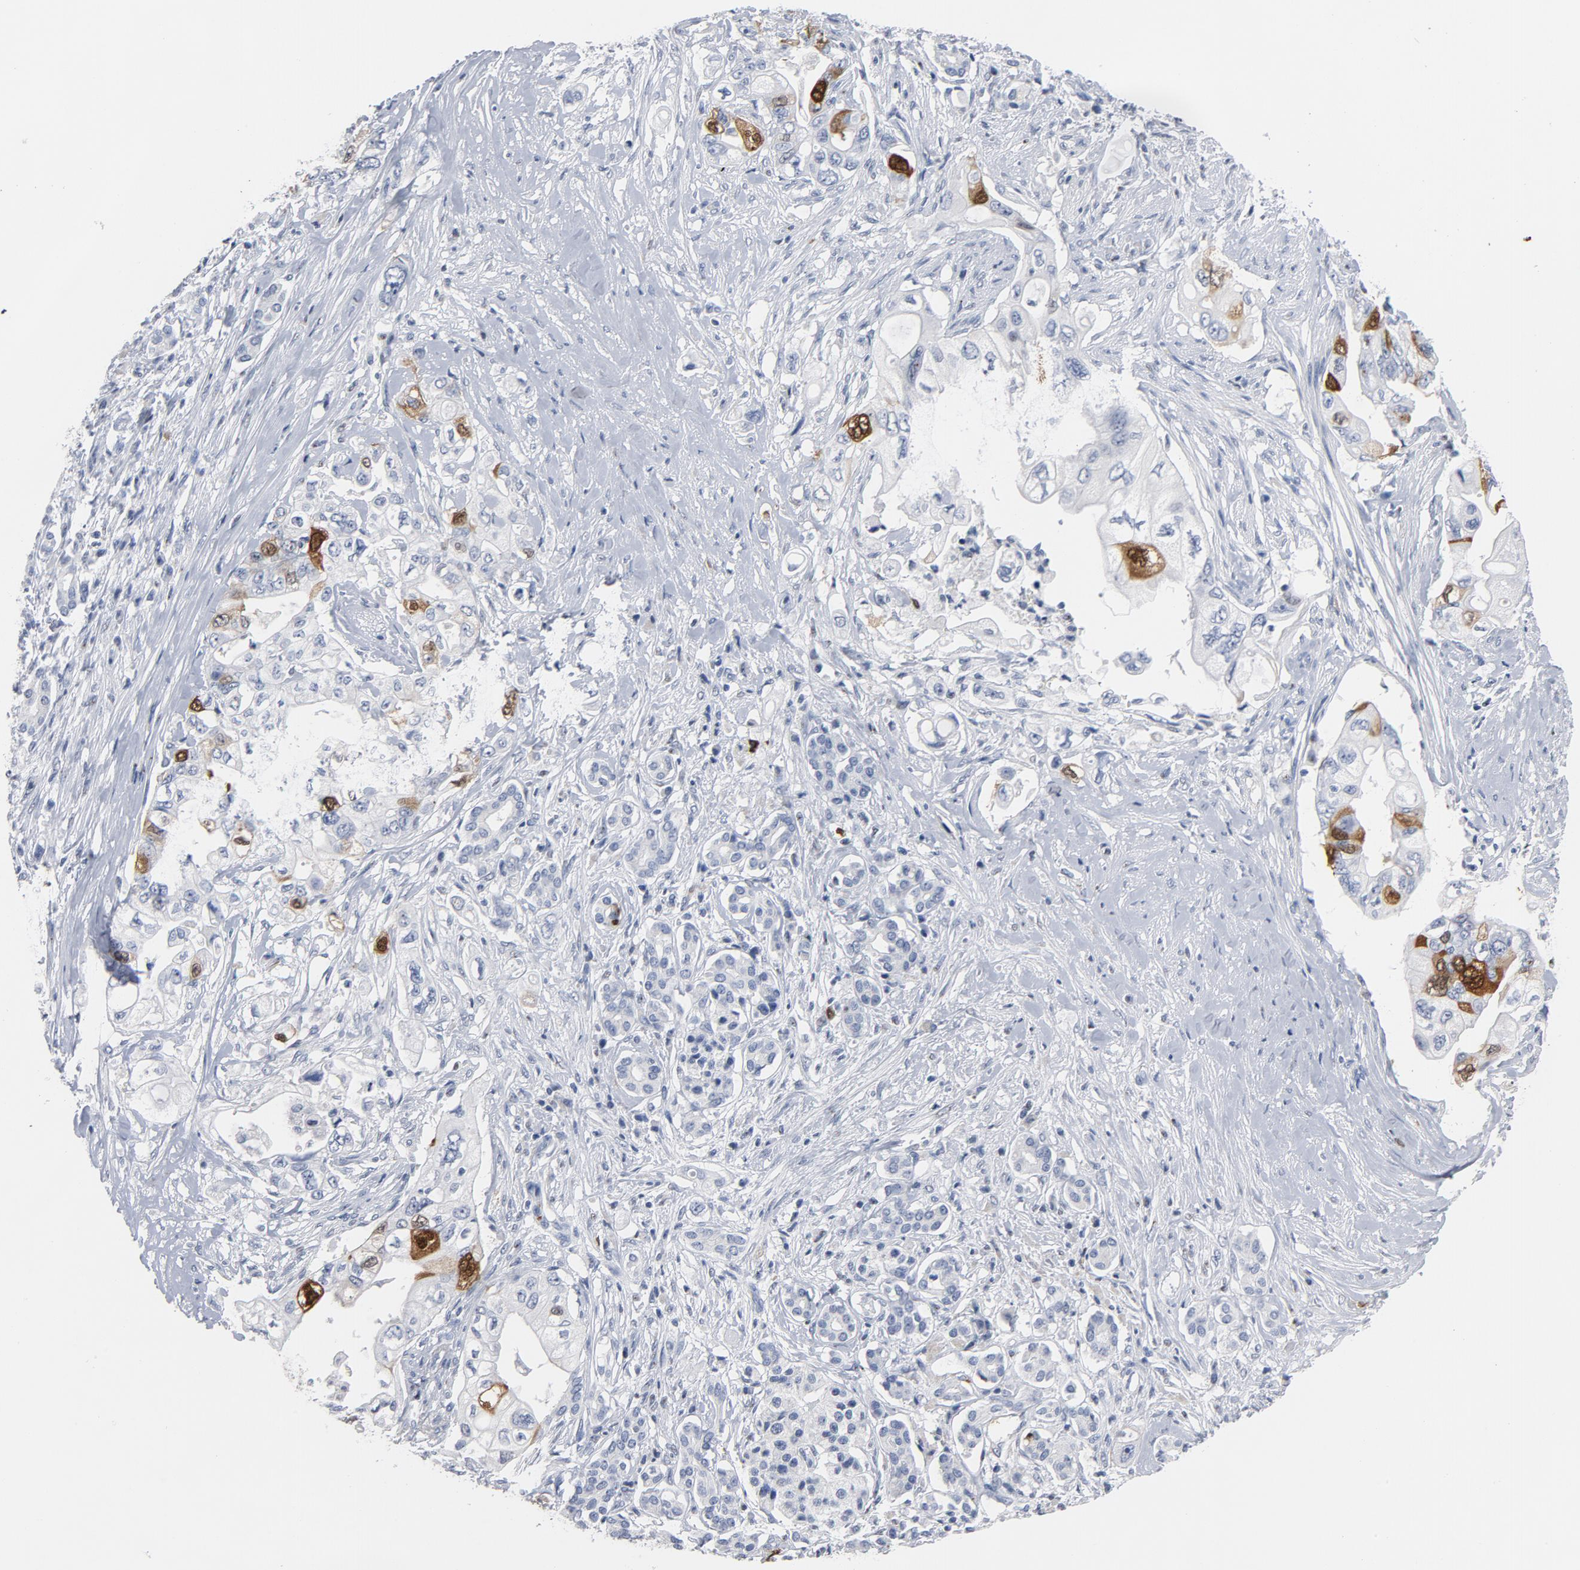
{"staining": {"intensity": "strong", "quantity": "<25%", "location": "cytoplasmic/membranous,nuclear"}, "tissue": "pancreatic cancer", "cell_type": "Tumor cells", "image_type": "cancer", "snomed": [{"axis": "morphology", "description": "Normal tissue, NOS"}, {"axis": "topography", "description": "Pancreas"}], "caption": "A brown stain highlights strong cytoplasmic/membranous and nuclear positivity of a protein in human pancreatic cancer tumor cells.", "gene": "CDC20", "patient": {"sex": "male", "age": 42}}